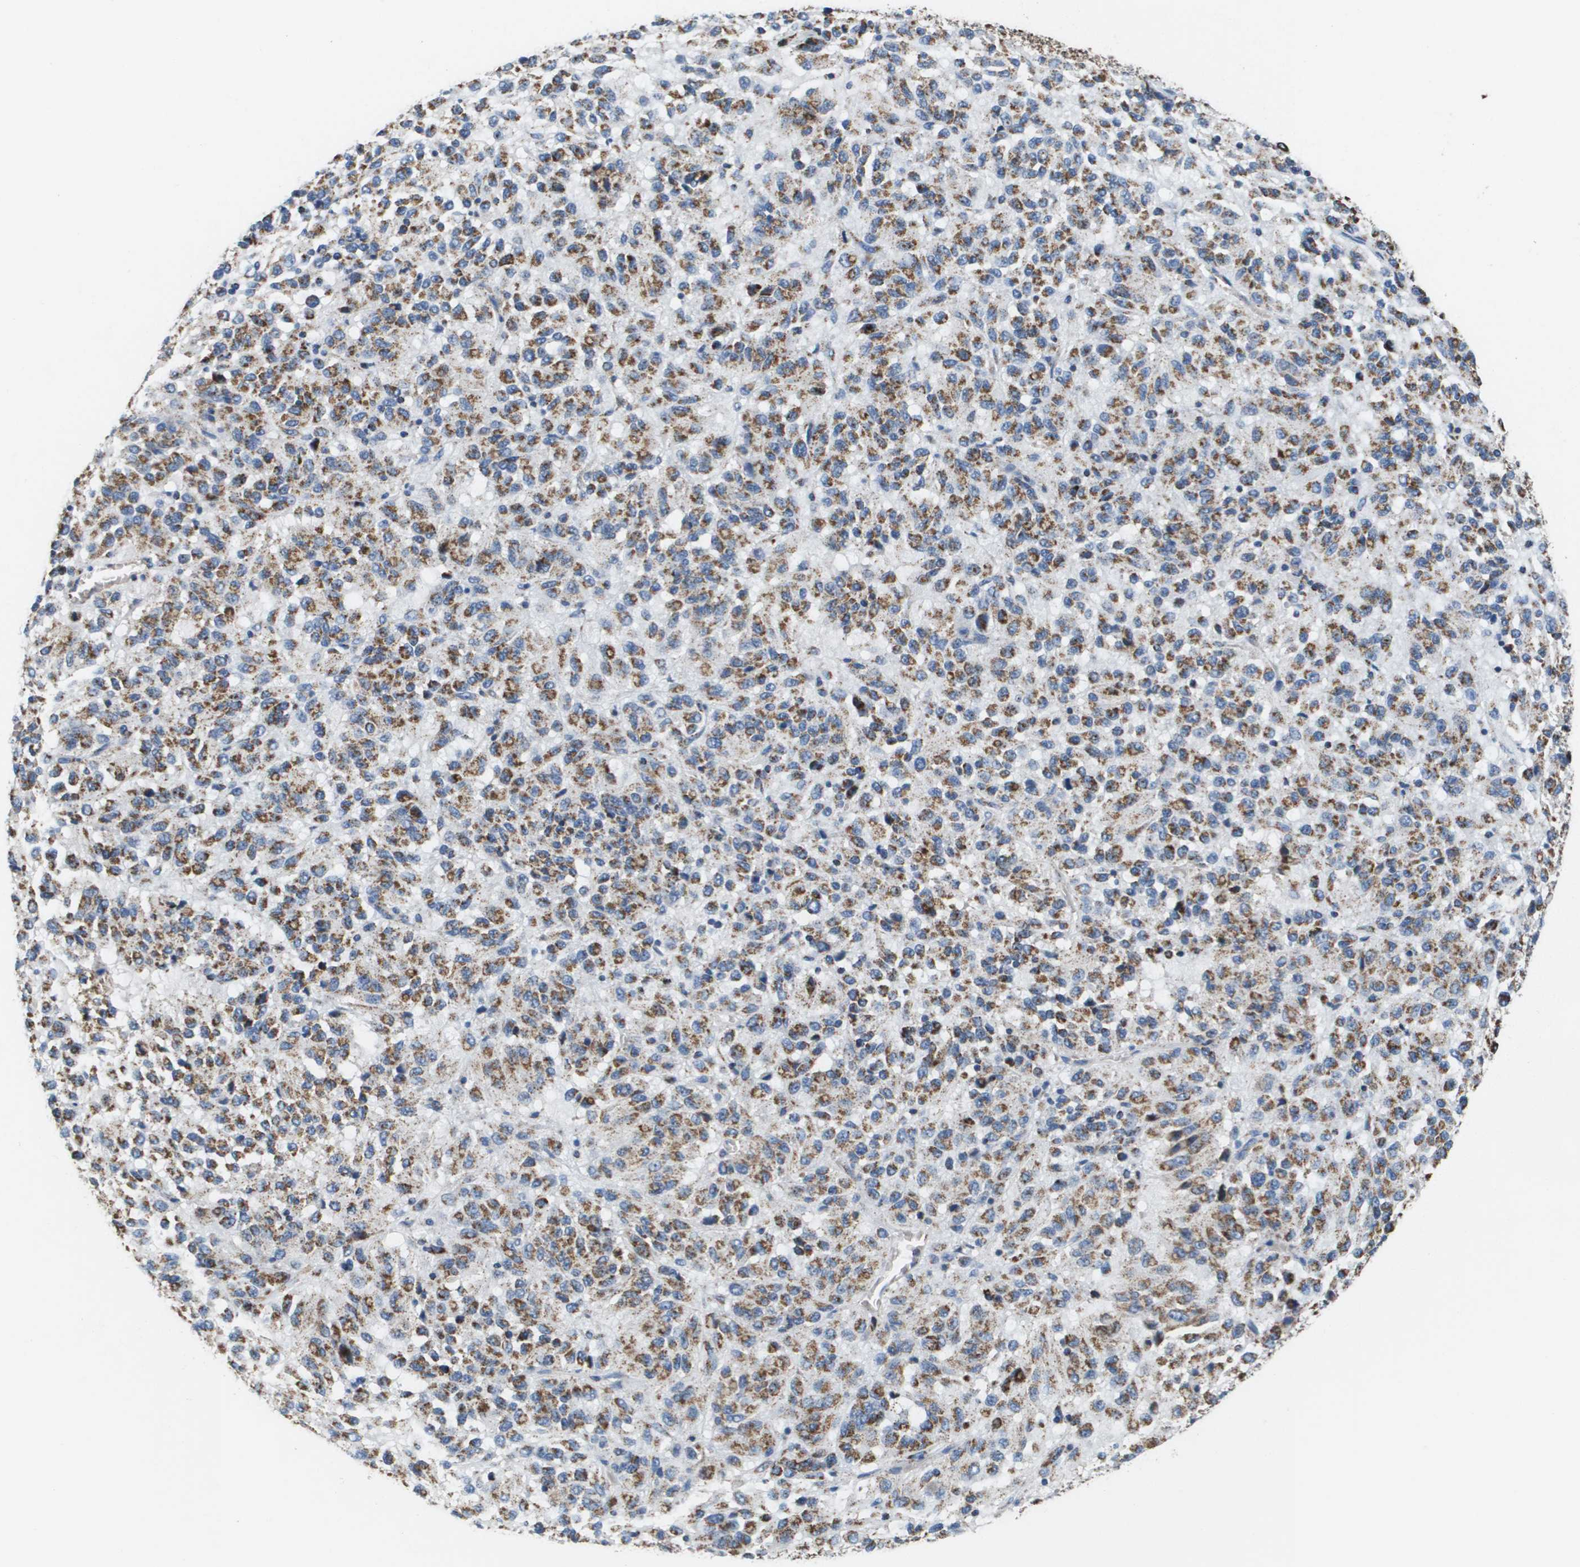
{"staining": {"intensity": "moderate", "quantity": ">75%", "location": "cytoplasmic/membranous"}, "tissue": "melanoma", "cell_type": "Tumor cells", "image_type": "cancer", "snomed": [{"axis": "morphology", "description": "Malignant melanoma, Metastatic site"}, {"axis": "topography", "description": "Lung"}], "caption": "Protein expression analysis of melanoma demonstrates moderate cytoplasmic/membranous staining in about >75% of tumor cells. The staining was performed using DAB (3,3'-diaminobenzidine), with brown indicating positive protein expression. Nuclei are stained blue with hematoxylin.", "gene": "ATP5F1B", "patient": {"sex": "male", "age": 64}}